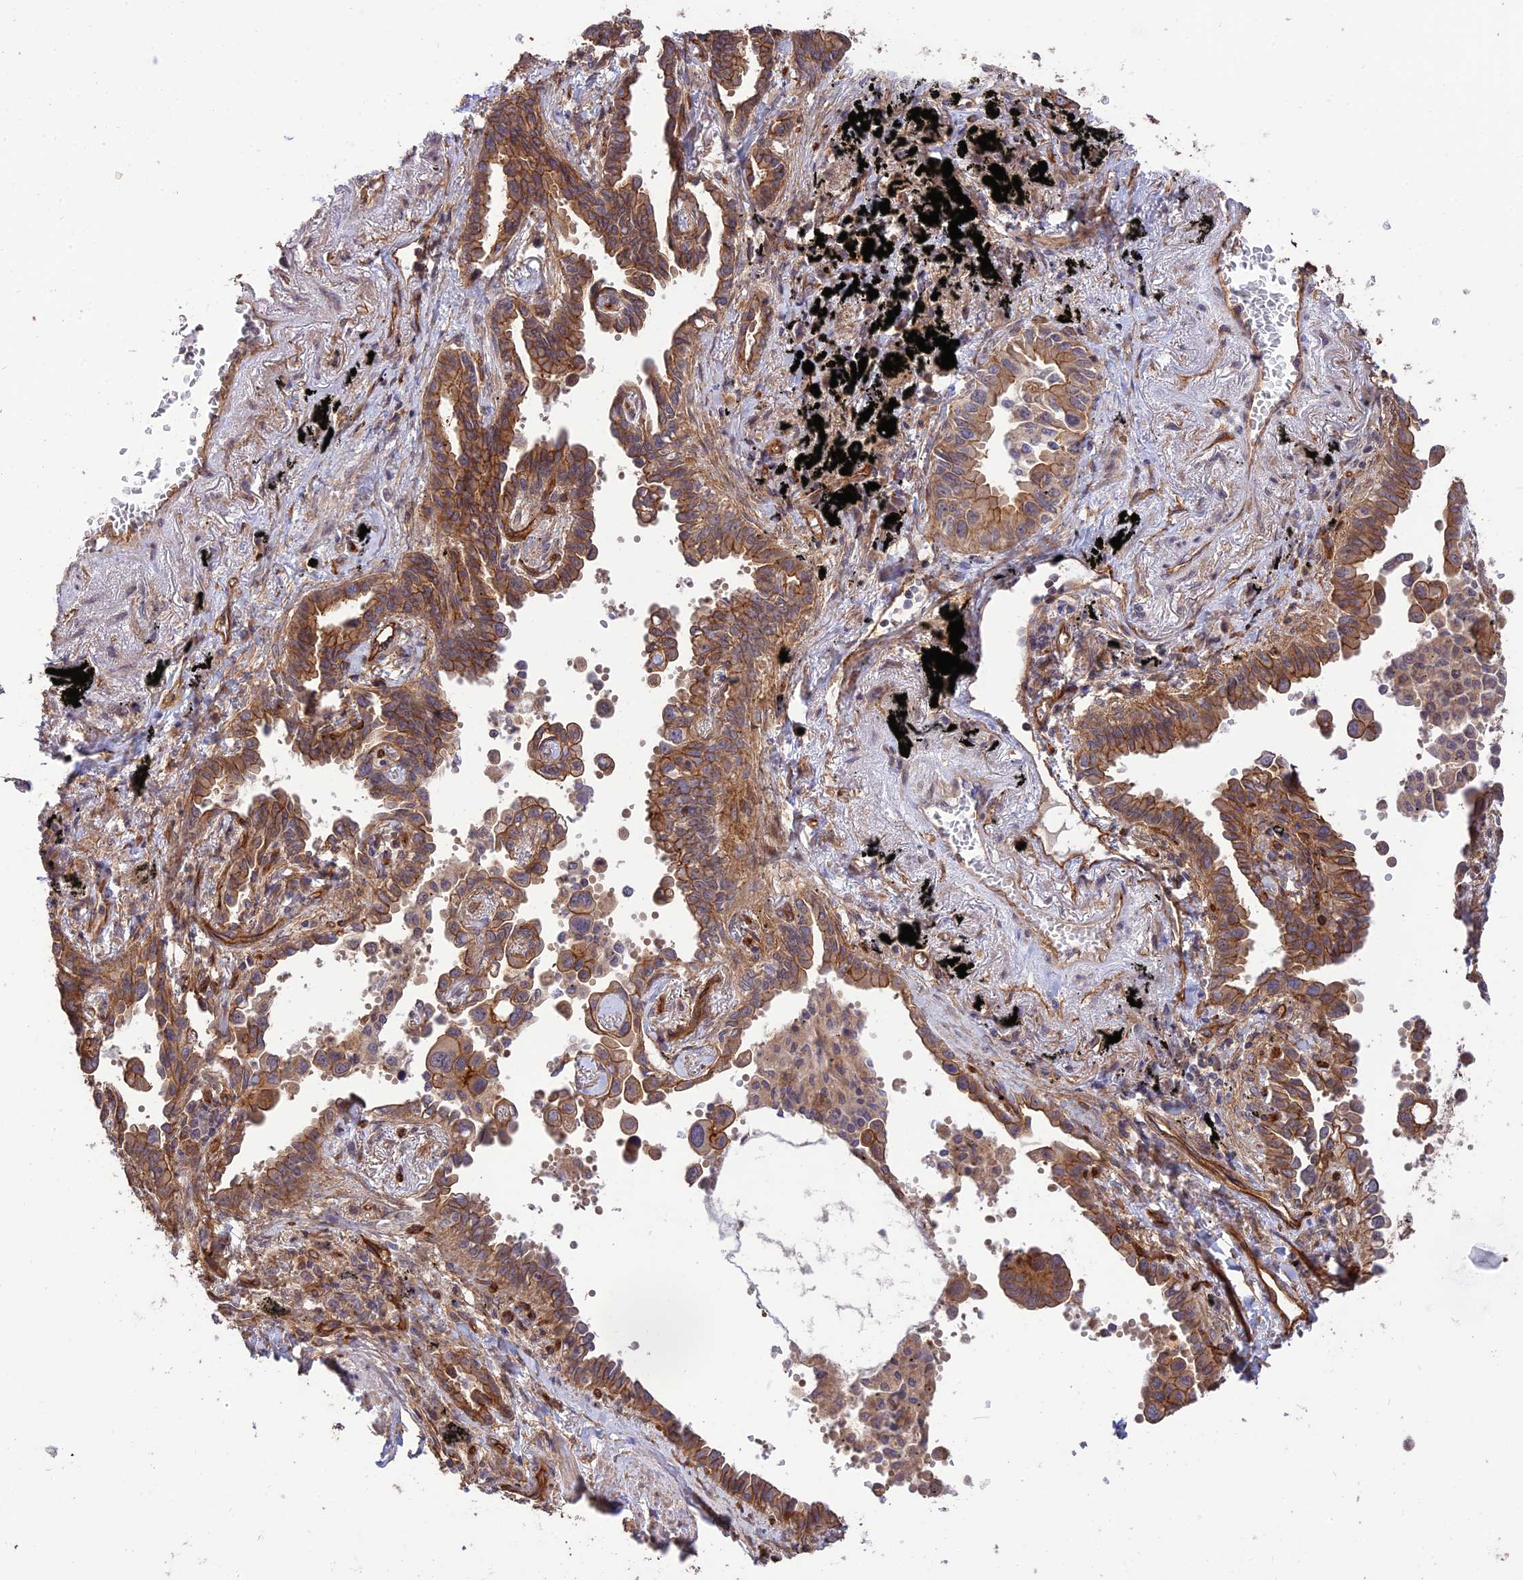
{"staining": {"intensity": "moderate", "quantity": ">75%", "location": "cytoplasmic/membranous"}, "tissue": "lung cancer", "cell_type": "Tumor cells", "image_type": "cancer", "snomed": [{"axis": "morphology", "description": "Adenocarcinoma, NOS"}, {"axis": "topography", "description": "Lung"}], "caption": "Immunohistochemical staining of human adenocarcinoma (lung) reveals medium levels of moderate cytoplasmic/membranous positivity in about >75% of tumor cells.", "gene": "HOMER2", "patient": {"sex": "male", "age": 67}}